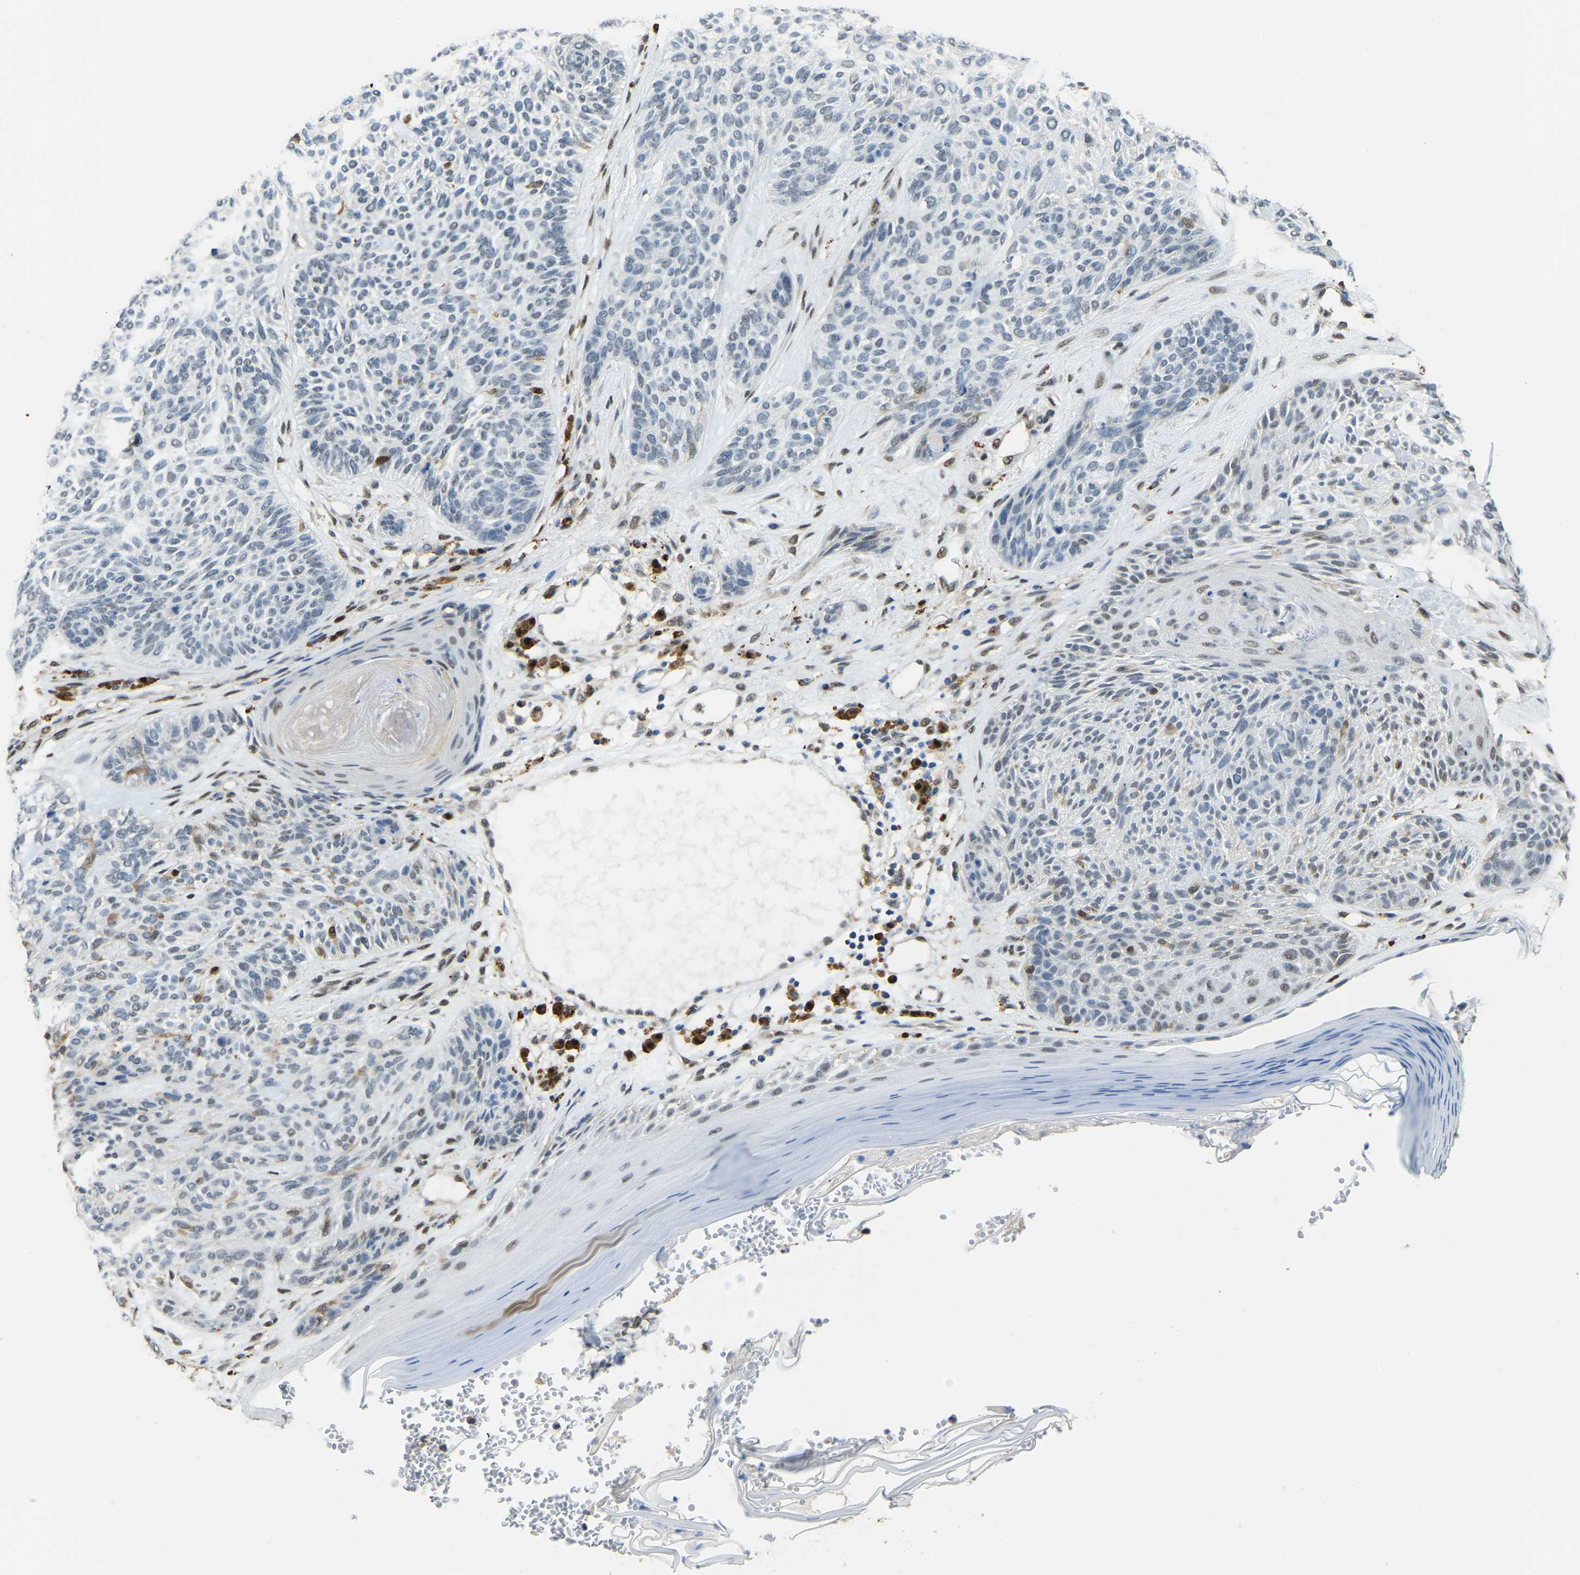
{"staining": {"intensity": "negative", "quantity": "none", "location": "none"}, "tissue": "skin cancer", "cell_type": "Tumor cells", "image_type": "cancer", "snomed": [{"axis": "morphology", "description": "Basal cell carcinoma"}, {"axis": "topography", "description": "Skin"}], "caption": "Immunohistochemistry micrograph of neoplastic tissue: human skin basal cell carcinoma stained with DAB displays no significant protein staining in tumor cells.", "gene": "NANS", "patient": {"sex": "male", "age": 55}}